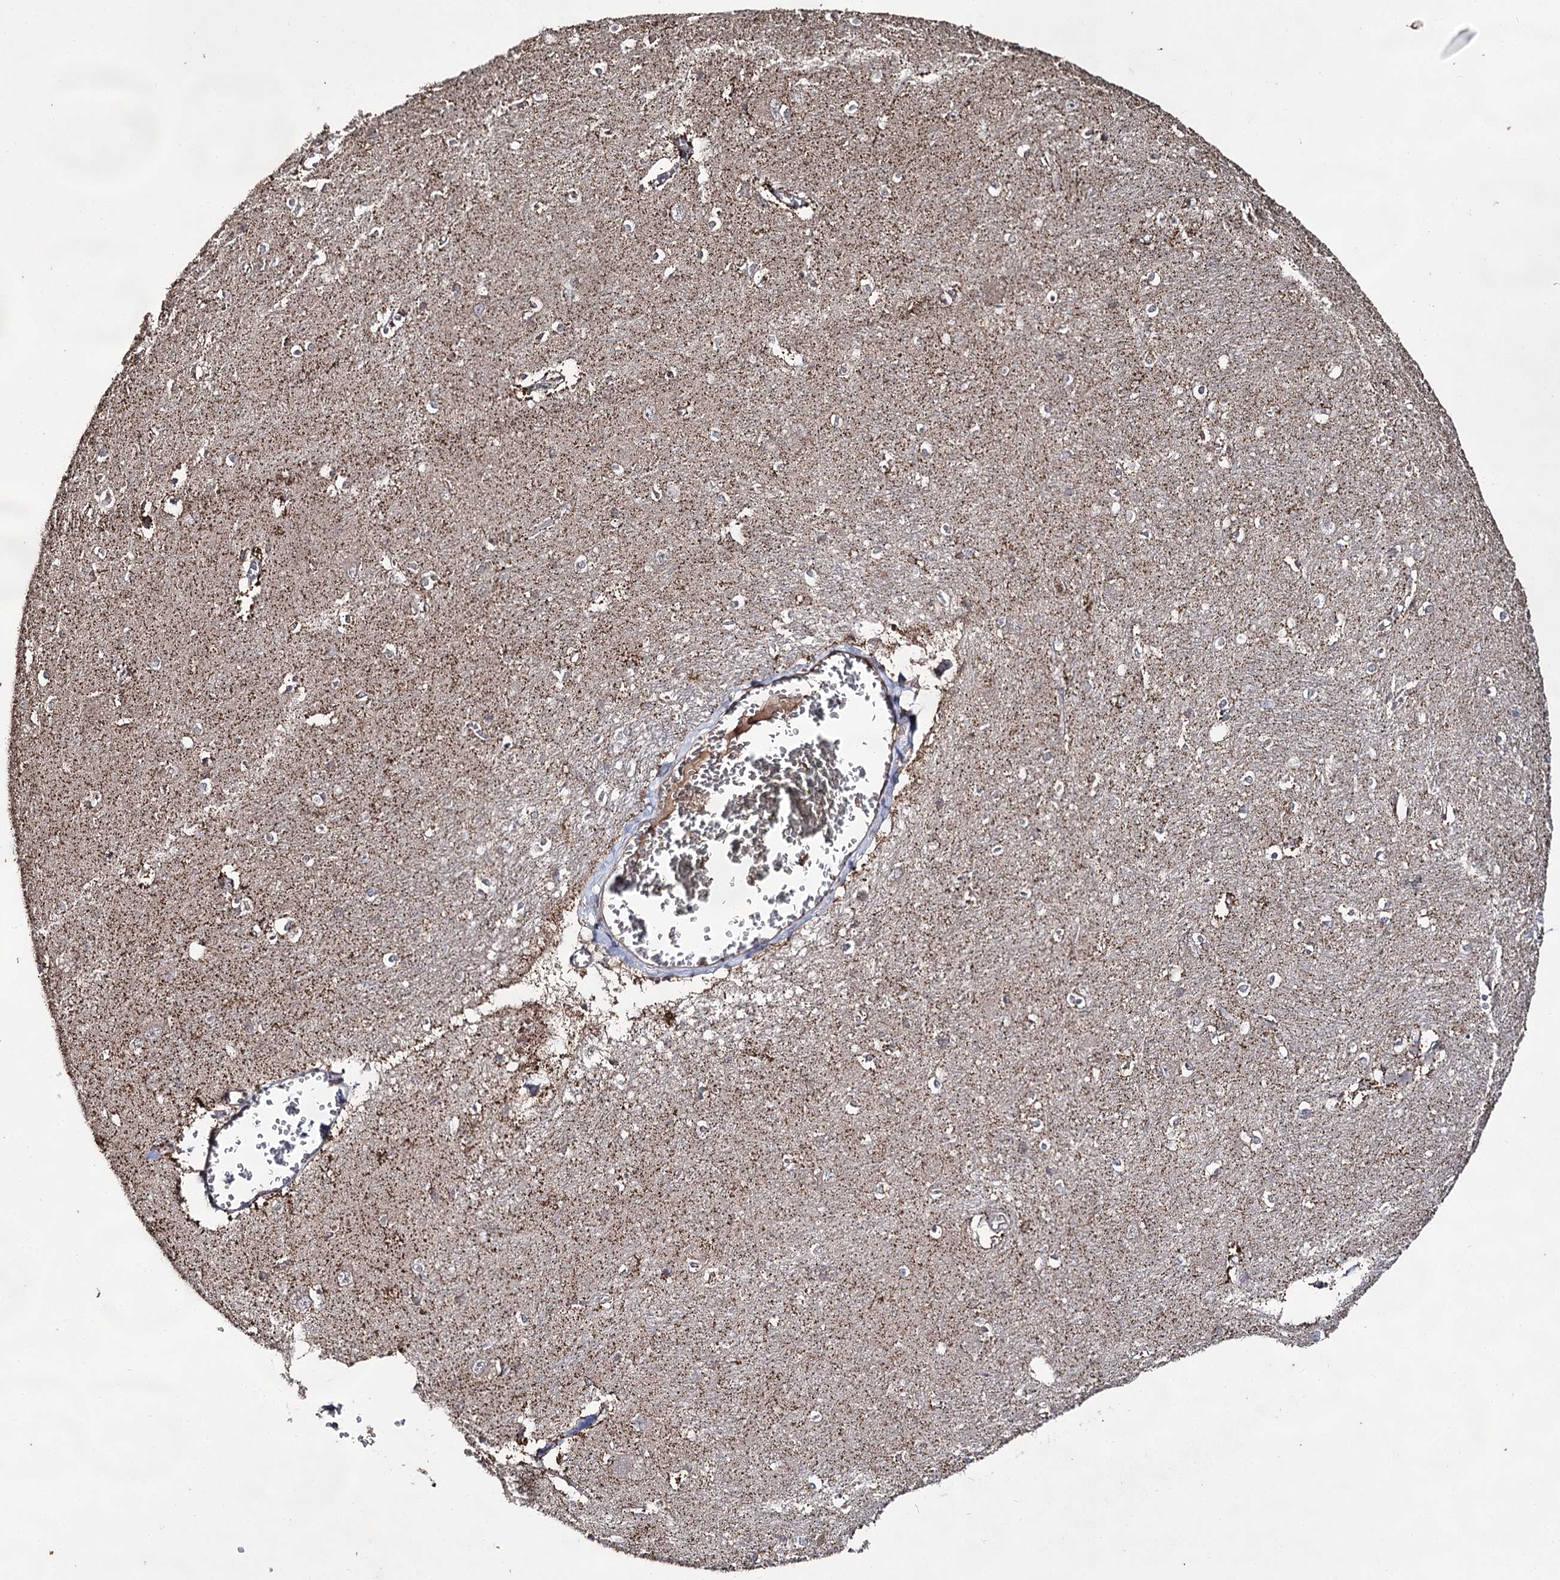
{"staining": {"intensity": "moderate", "quantity": "<25%", "location": "cytoplasmic/membranous"}, "tissue": "caudate", "cell_type": "Glial cells", "image_type": "normal", "snomed": [{"axis": "morphology", "description": "Normal tissue, NOS"}, {"axis": "topography", "description": "Lateral ventricle wall"}], "caption": "Immunohistochemistry (IHC) of normal caudate shows low levels of moderate cytoplasmic/membranous positivity in approximately <25% of glial cells.", "gene": "ACTR6", "patient": {"sex": "male", "age": 37}}